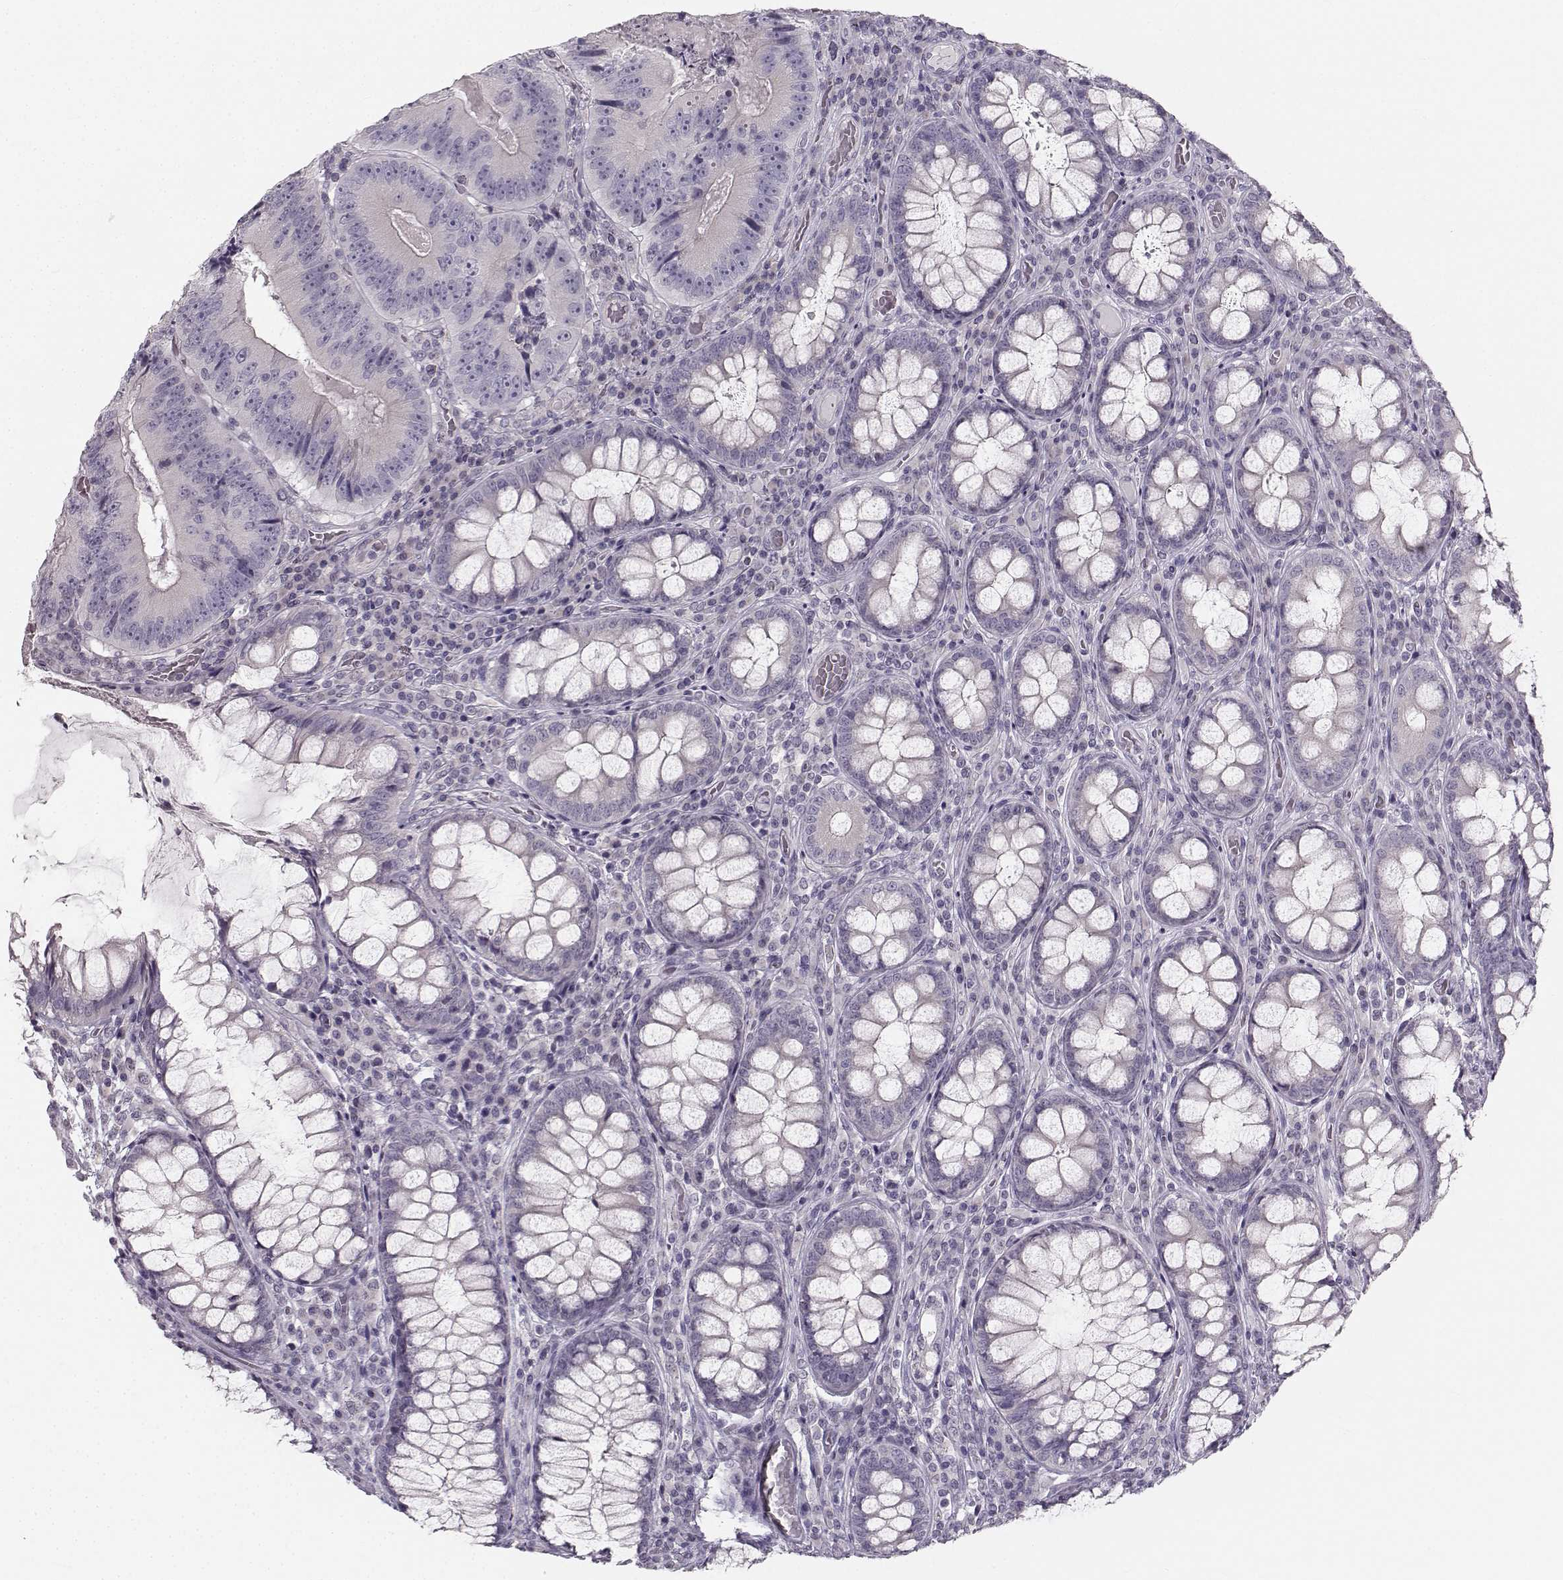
{"staining": {"intensity": "negative", "quantity": "none", "location": "none"}, "tissue": "colorectal cancer", "cell_type": "Tumor cells", "image_type": "cancer", "snomed": [{"axis": "morphology", "description": "Adenocarcinoma, NOS"}, {"axis": "topography", "description": "Colon"}], "caption": "The histopathology image demonstrates no significant expression in tumor cells of colorectal cancer.", "gene": "OIP5", "patient": {"sex": "female", "age": 86}}